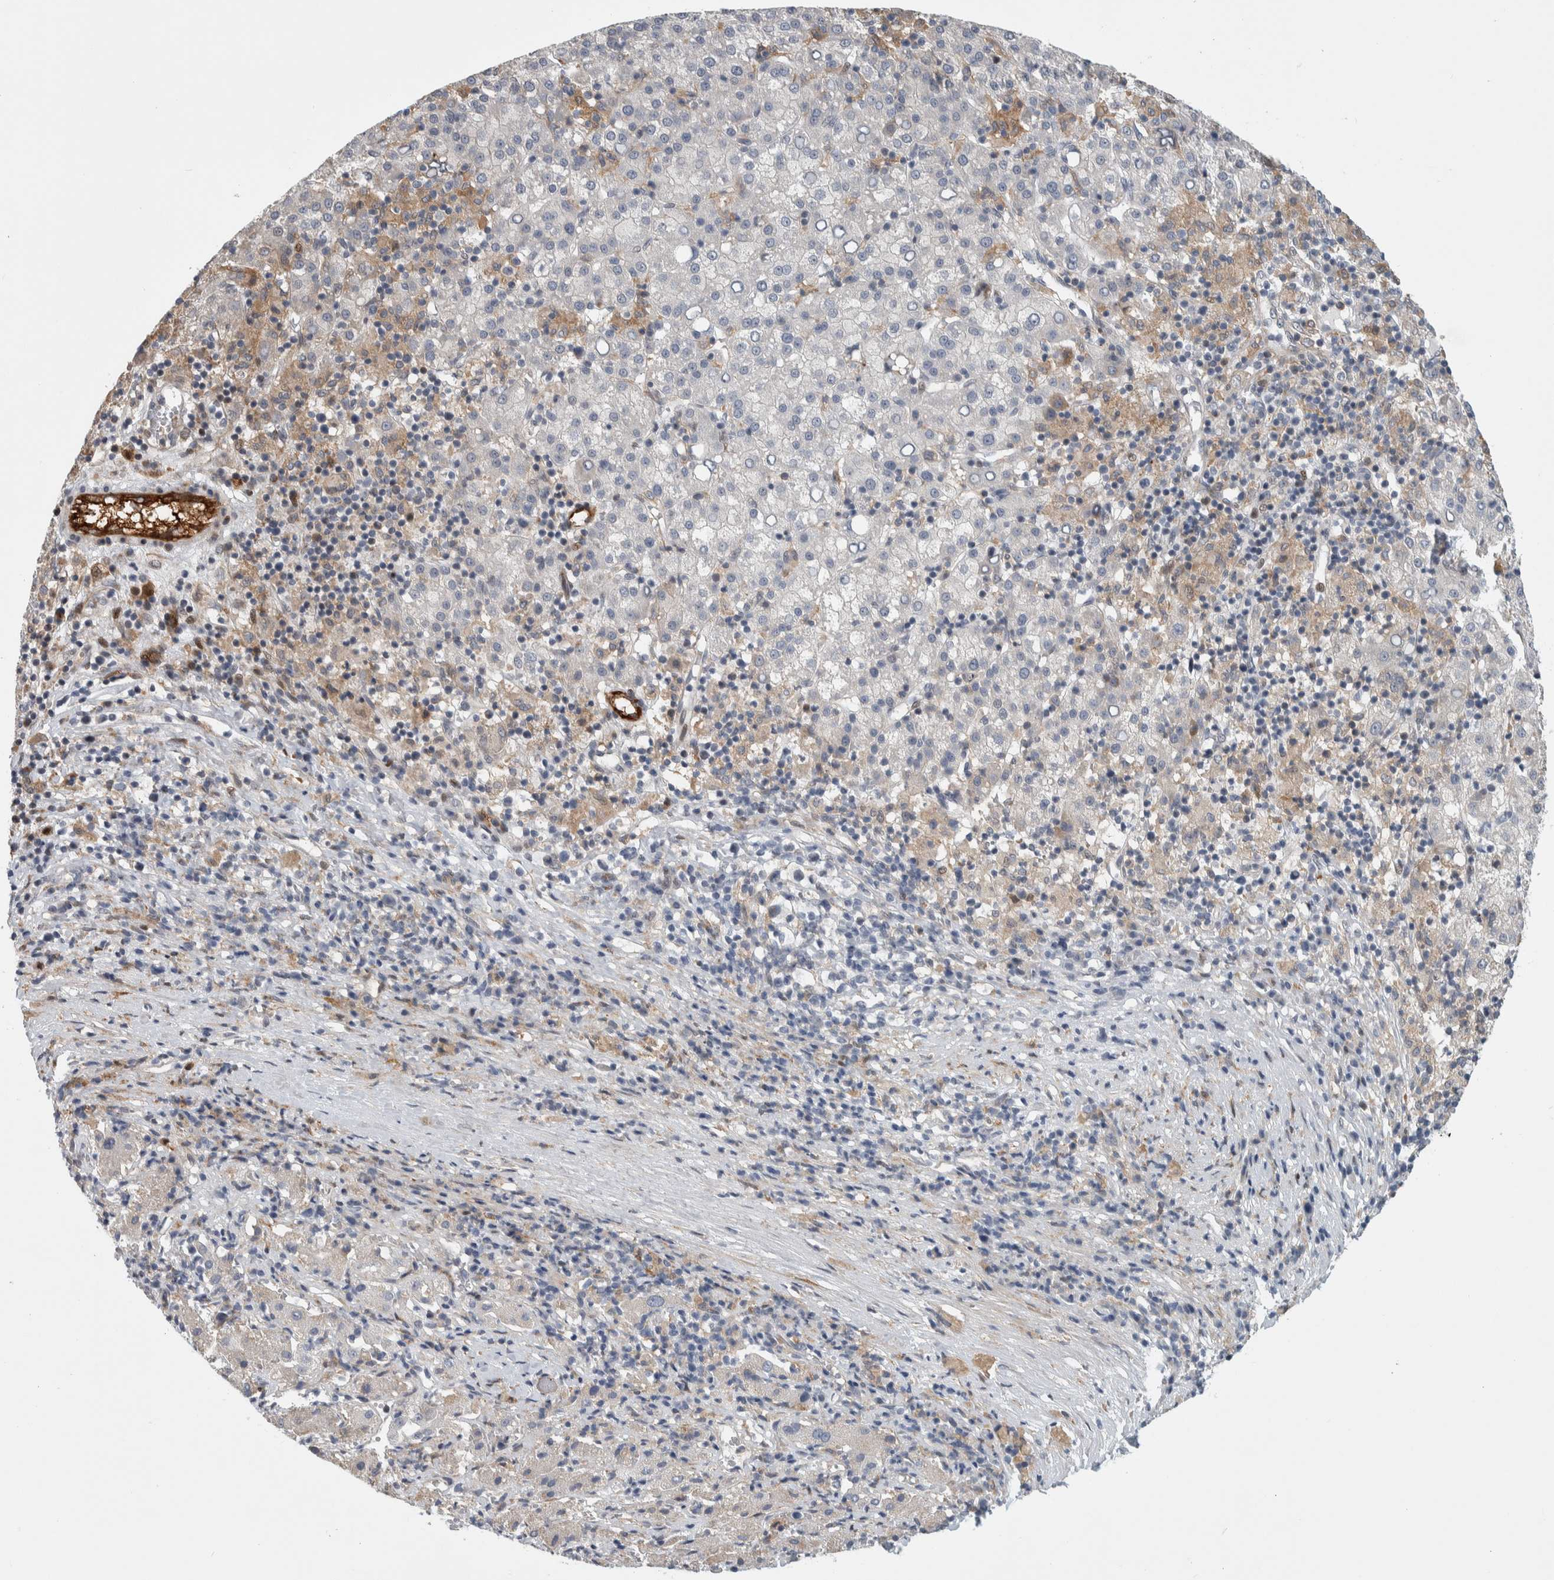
{"staining": {"intensity": "weak", "quantity": "<25%", "location": "cytoplasmic/membranous"}, "tissue": "liver cancer", "cell_type": "Tumor cells", "image_type": "cancer", "snomed": [{"axis": "morphology", "description": "Carcinoma, Hepatocellular, NOS"}, {"axis": "topography", "description": "Liver"}], "caption": "IHC of human liver cancer (hepatocellular carcinoma) displays no positivity in tumor cells.", "gene": "MSL1", "patient": {"sex": "female", "age": 58}}